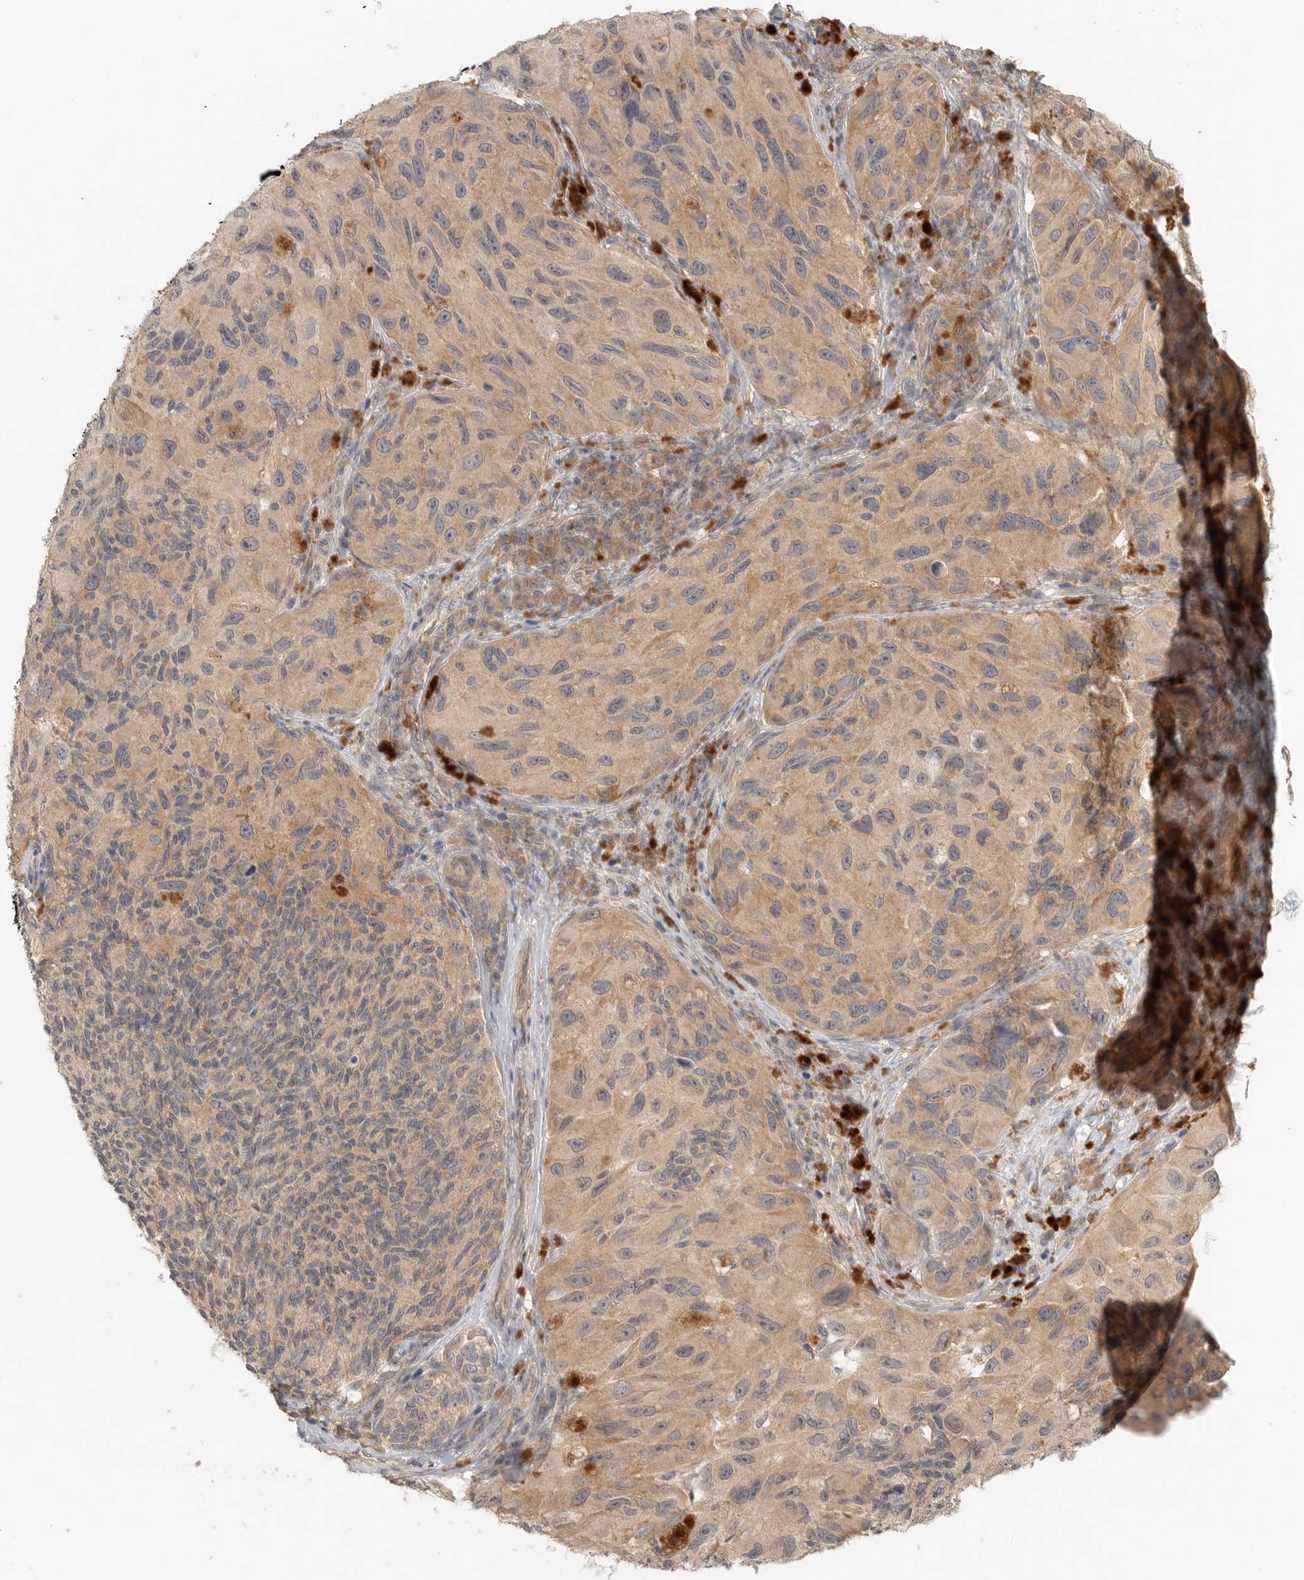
{"staining": {"intensity": "weak", "quantity": ">75%", "location": "cytoplasmic/membranous"}, "tissue": "melanoma", "cell_type": "Tumor cells", "image_type": "cancer", "snomed": [{"axis": "morphology", "description": "Malignant melanoma, NOS"}, {"axis": "topography", "description": "Skin"}], "caption": "Immunohistochemical staining of human melanoma displays weak cytoplasmic/membranous protein positivity in approximately >75% of tumor cells.", "gene": "HDAC6", "patient": {"sex": "female", "age": 73}}